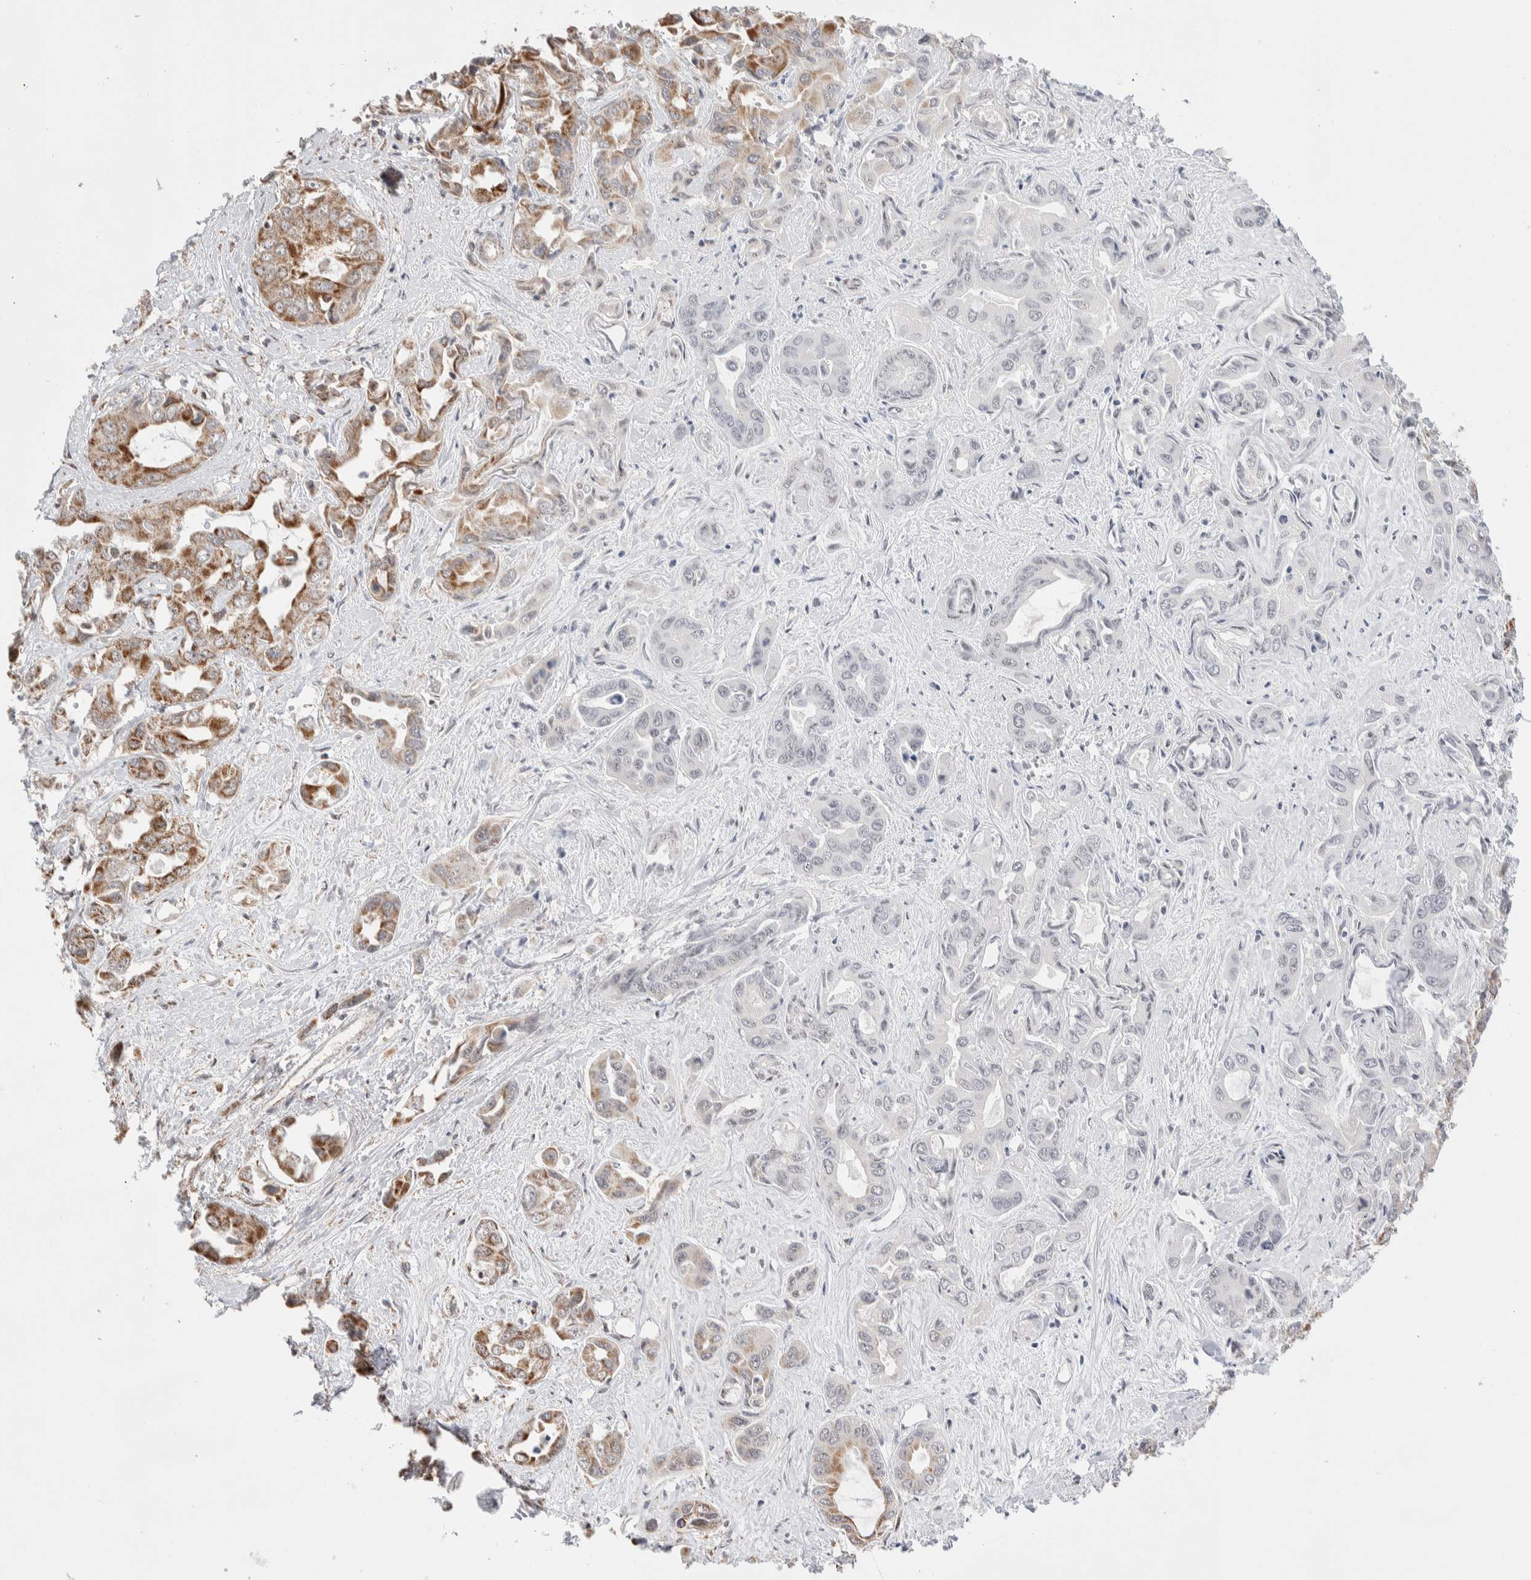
{"staining": {"intensity": "moderate", "quantity": "25%-75%", "location": "cytoplasmic/membranous"}, "tissue": "liver cancer", "cell_type": "Tumor cells", "image_type": "cancer", "snomed": [{"axis": "morphology", "description": "Cholangiocarcinoma"}, {"axis": "topography", "description": "Liver"}], "caption": "This image demonstrates cholangiocarcinoma (liver) stained with immunohistochemistry (IHC) to label a protein in brown. The cytoplasmic/membranous of tumor cells show moderate positivity for the protein. Nuclei are counter-stained blue.", "gene": "ZNF695", "patient": {"sex": "female", "age": 52}}